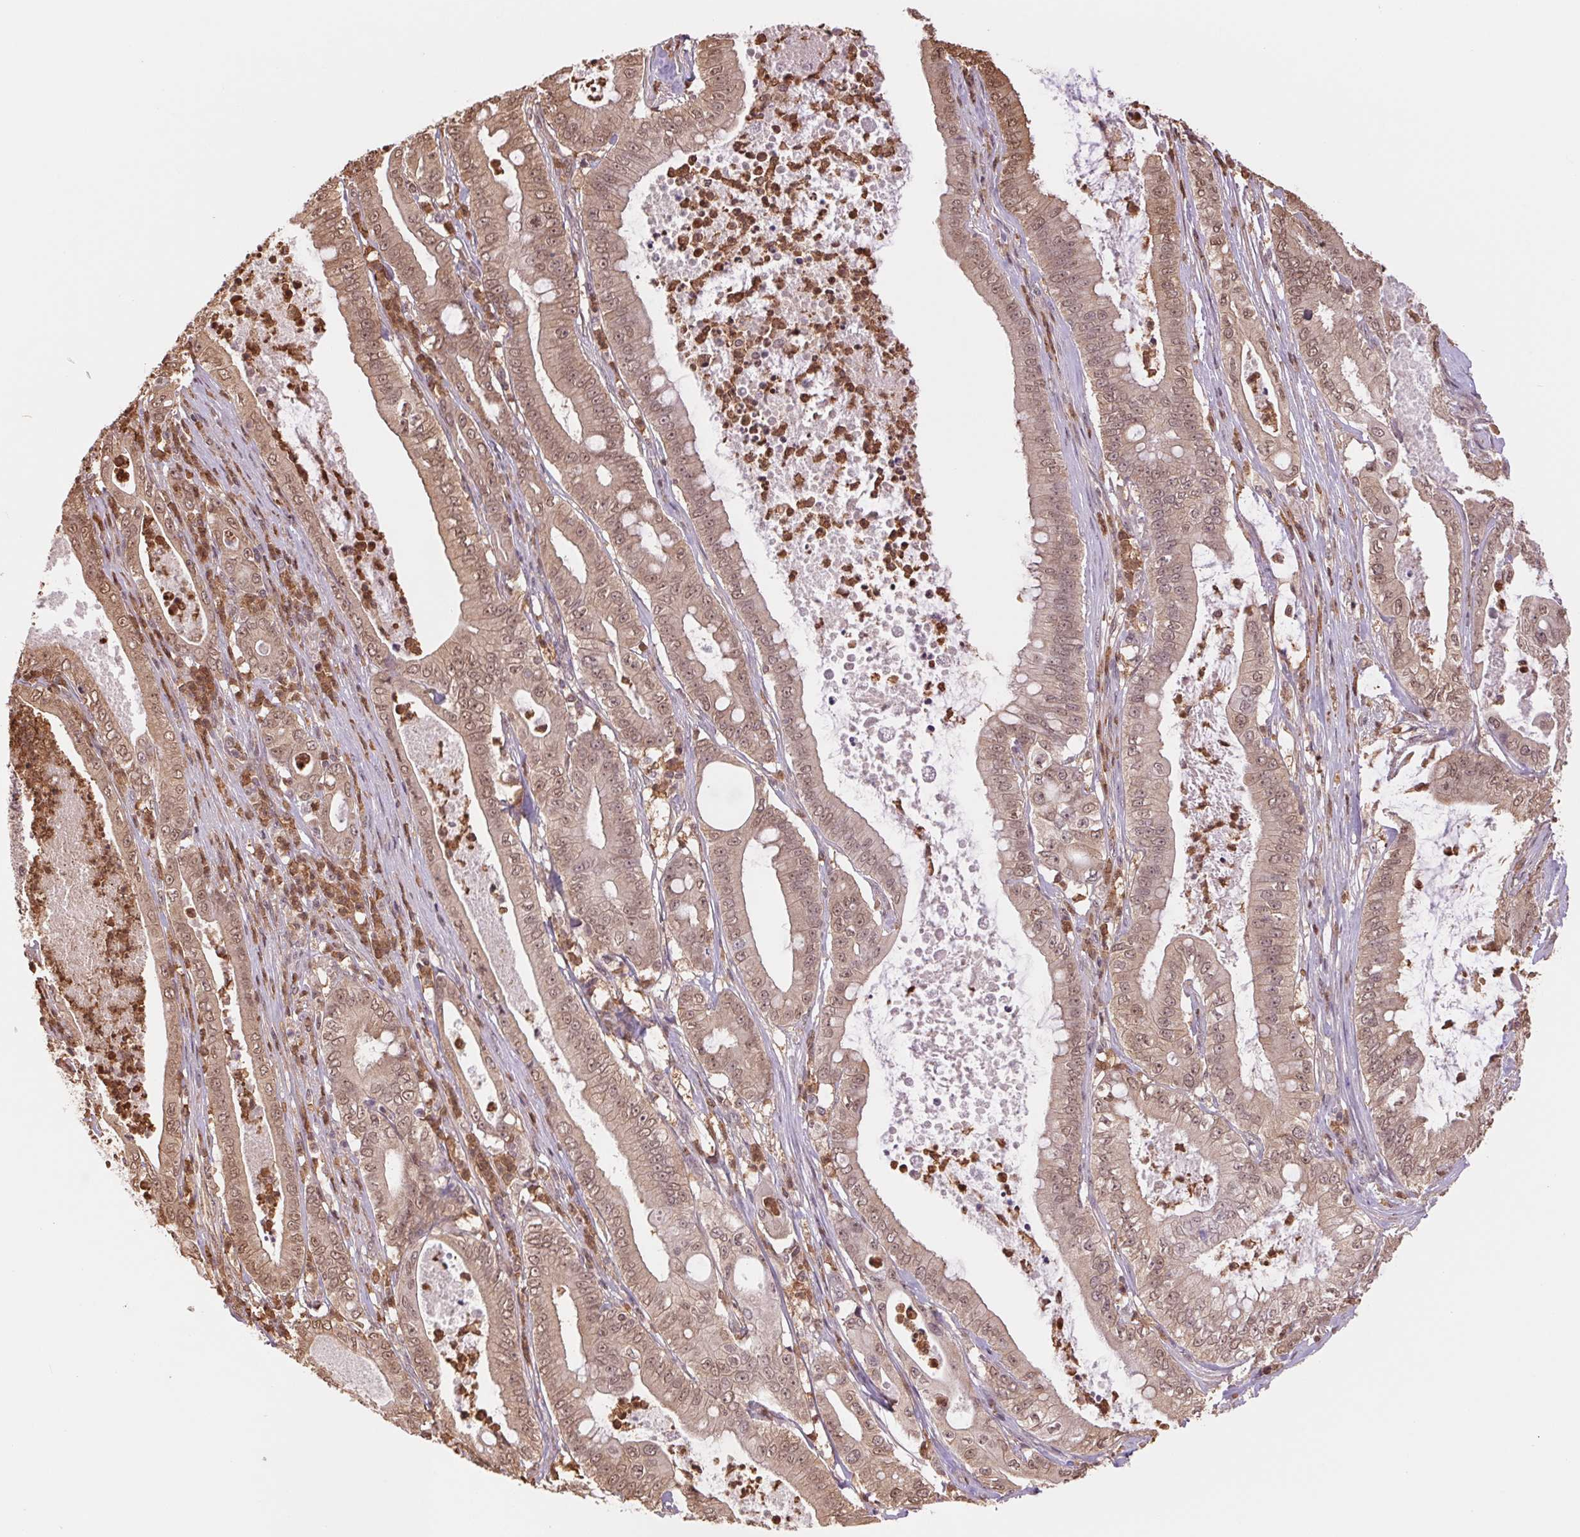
{"staining": {"intensity": "weak", "quantity": ">75%", "location": "cytoplasmic/membranous,nuclear"}, "tissue": "pancreatic cancer", "cell_type": "Tumor cells", "image_type": "cancer", "snomed": [{"axis": "morphology", "description": "Adenocarcinoma, NOS"}, {"axis": "topography", "description": "Pancreas"}], "caption": "Tumor cells demonstrate low levels of weak cytoplasmic/membranous and nuclear staining in approximately >75% of cells in human pancreatic cancer (adenocarcinoma). (Brightfield microscopy of DAB IHC at high magnification).", "gene": "CDC123", "patient": {"sex": "male", "age": 71}}